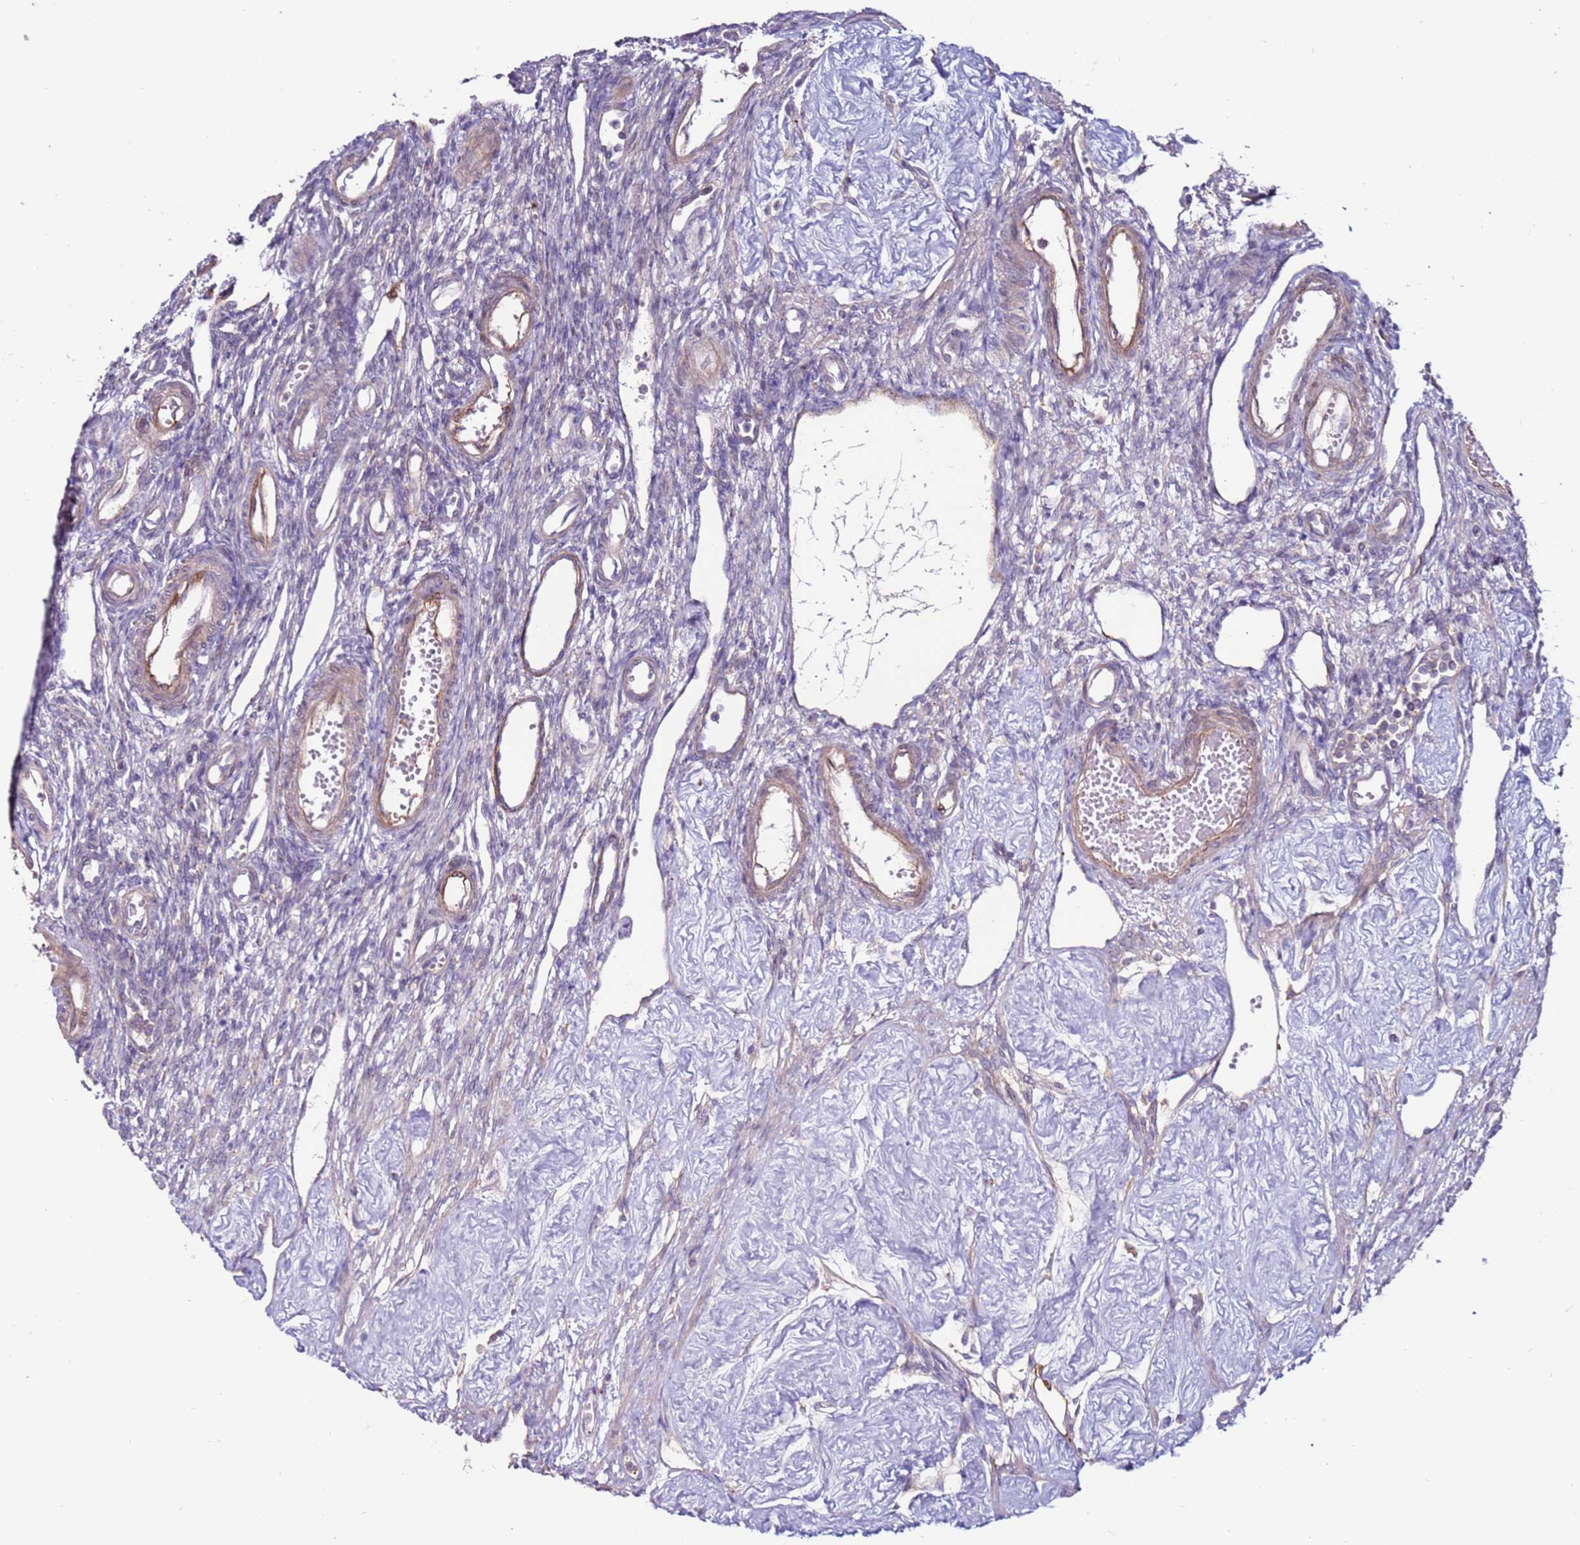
{"staining": {"intensity": "weak", "quantity": "<25%", "location": "cytoplasmic/membranous"}, "tissue": "ovary", "cell_type": "Follicle cells", "image_type": "normal", "snomed": [{"axis": "morphology", "description": "Normal tissue, NOS"}, {"axis": "morphology", "description": "Cyst, NOS"}, {"axis": "topography", "description": "Ovary"}], "caption": "A high-resolution micrograph shows immunohistochemistry (IHC) staining of normal ovary, which reveals no significant expression in follicle cells.", "gene": "CLEC4M", "patient": {"sex": "female", "age": 33}}